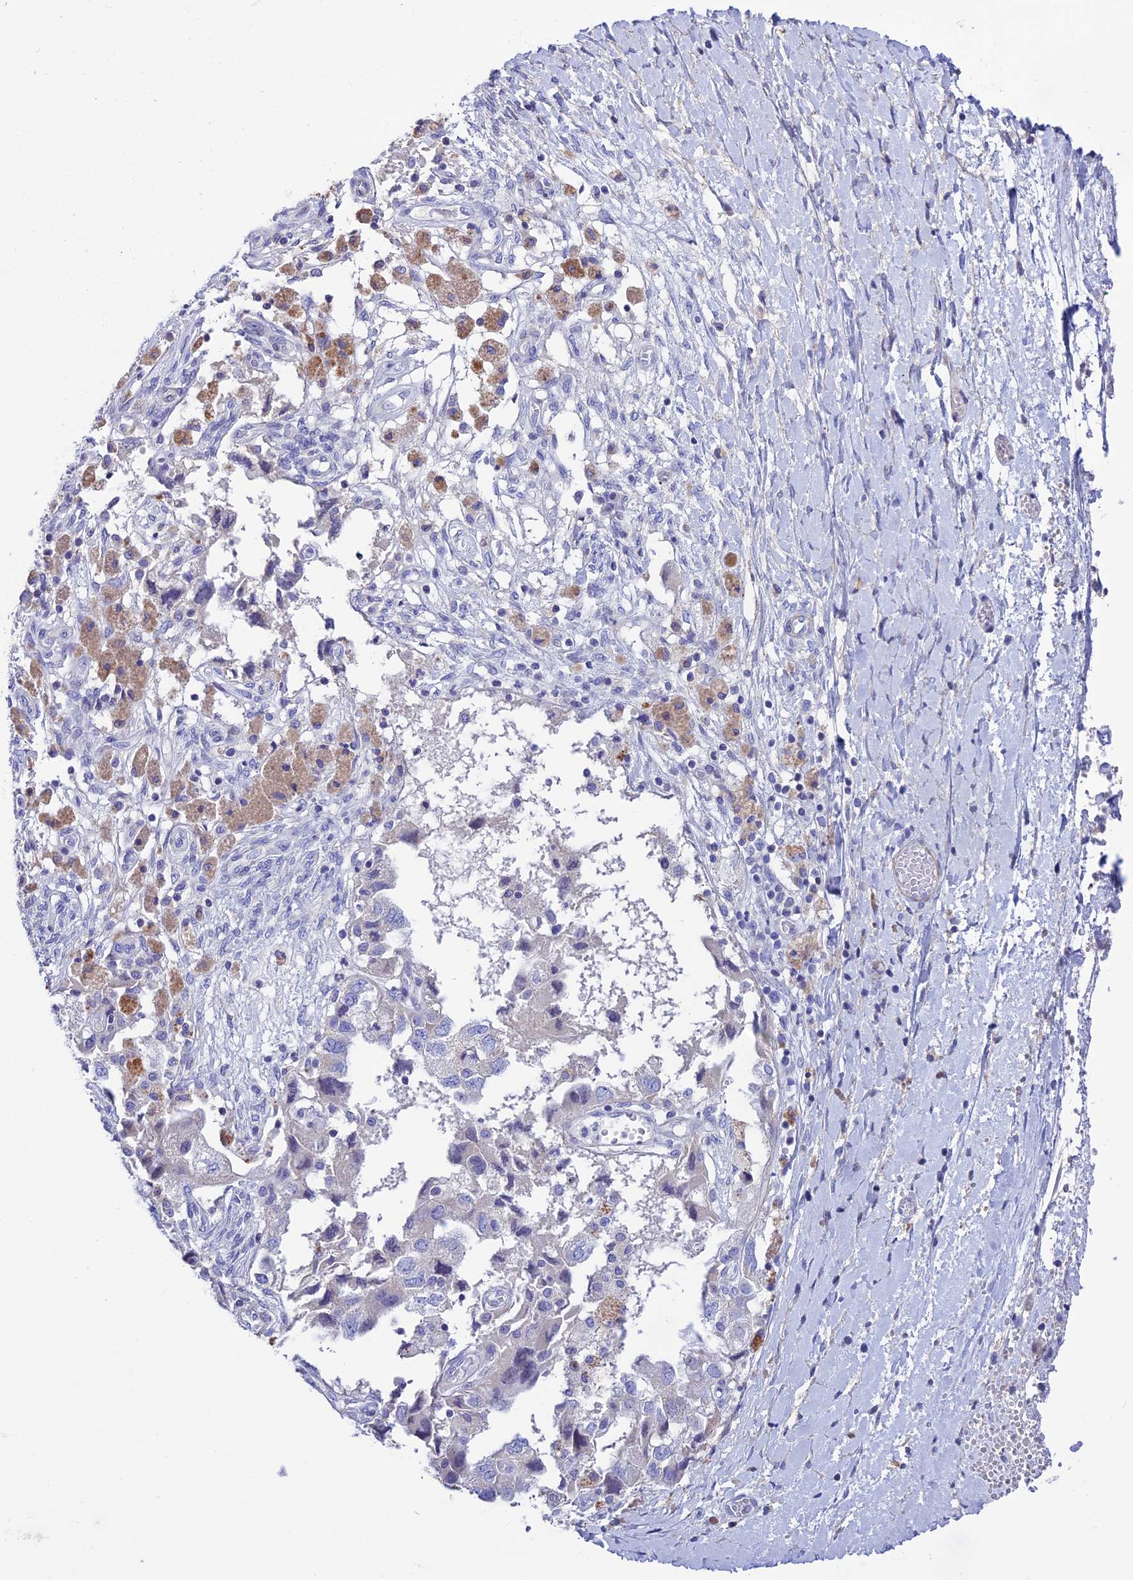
{"staining": {"intensity": "negative", "quantity": "none", "location": "none"}, "tissue": "ovarian cancer", "cell_type": "Tumor cells", "image_type": "cancer", "snomed": [{"axis": "morphology", "description": "Carcinoma, NOS"}, {"axis": "morphology", "description": "Cystadenocarcinoma, serous, NOS"}, {"axis": "topography", "description": "Ovary"}], "caption": "Human ovarian carcinoma stained for a protein using immunohistochemistry shows no expression in tumor cells.", "gene": "FAM178B", "patient": {"sex": "female", "age": 69}}